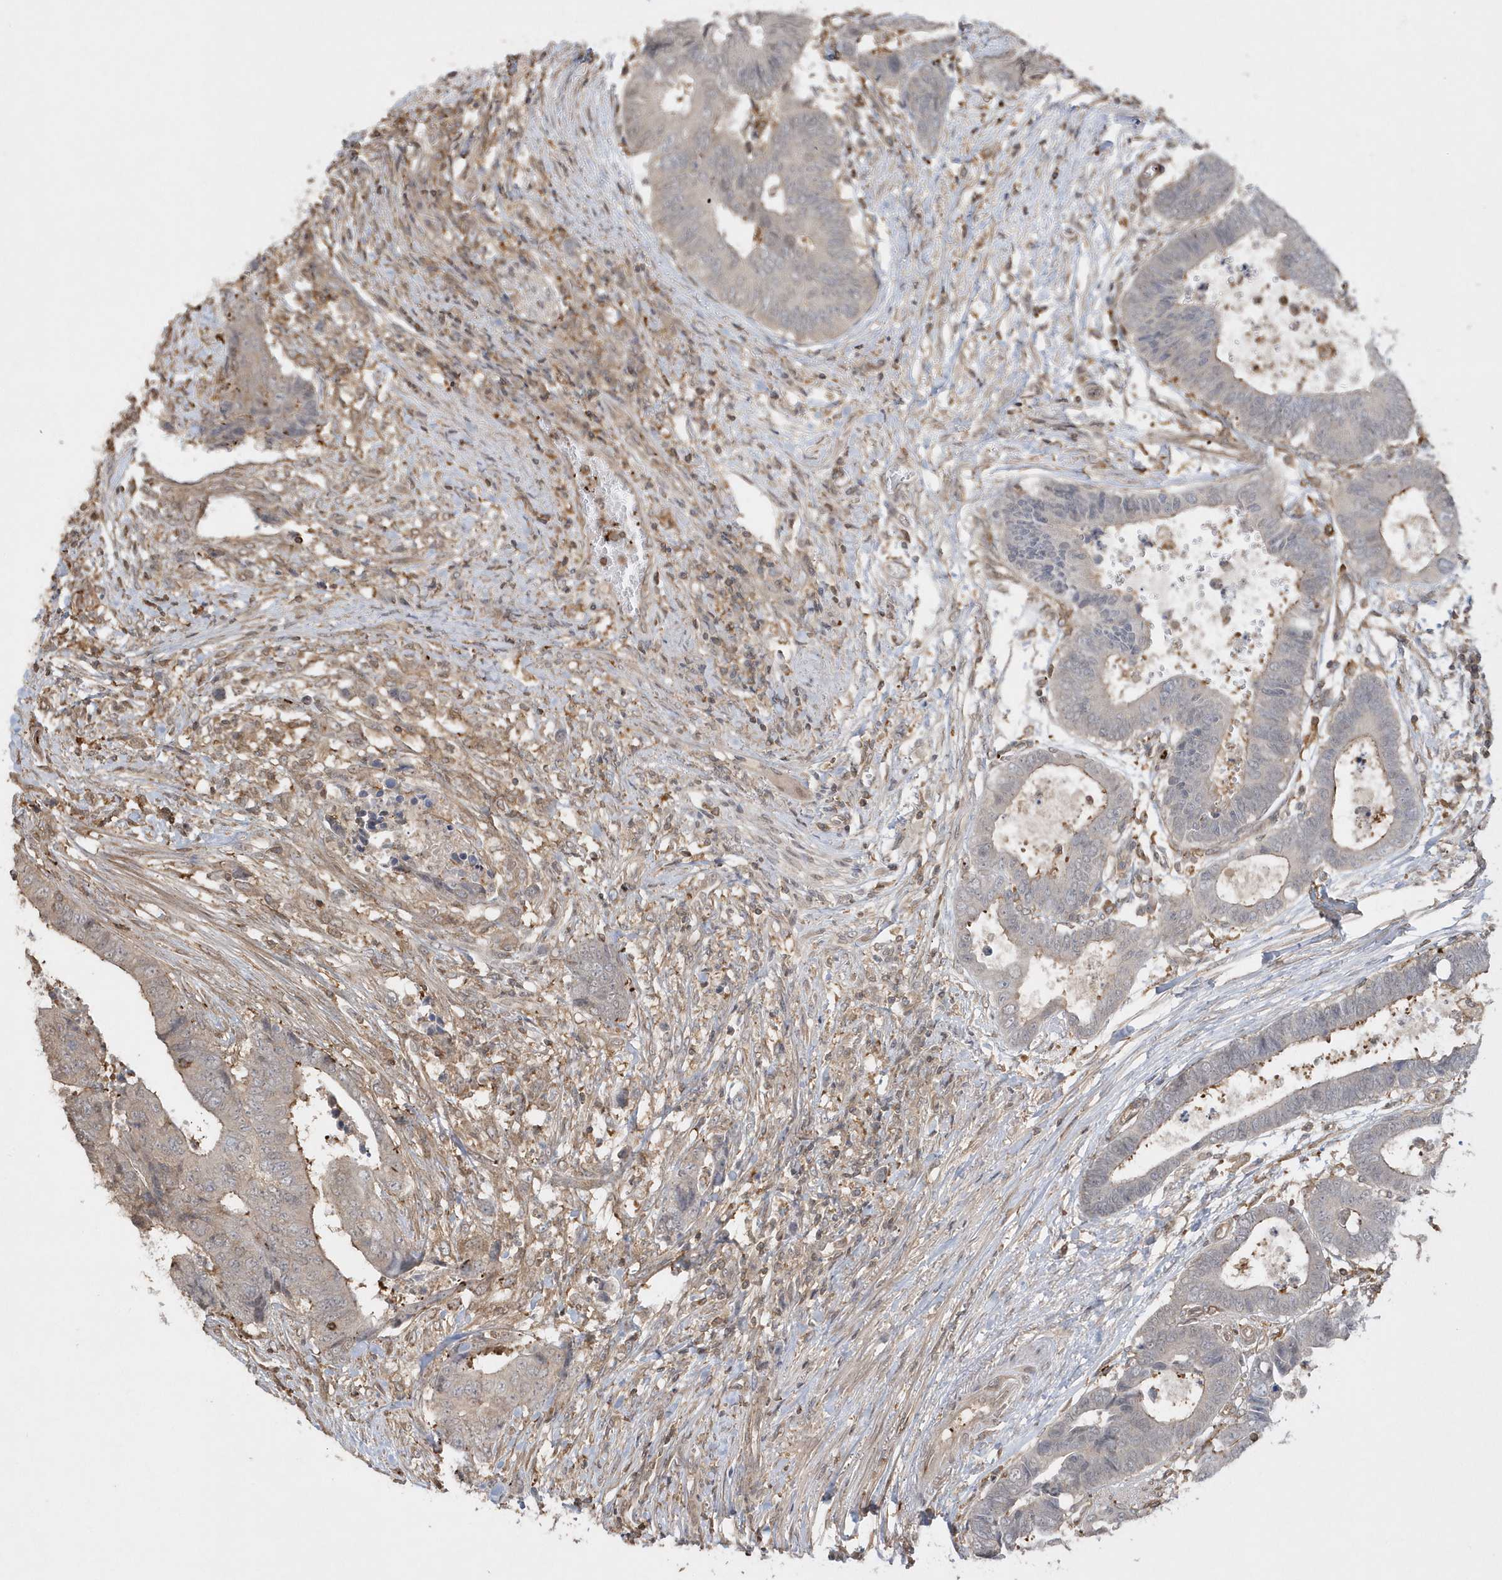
{"staining": {"intensity": "negative", "quantity": "none", "location": "none"}, "tissue": "colorectal cancer", "cell_type": "Tumor cells", "image_type": "cancer", "snomed": [{"axis": "morphology", "description": "Adenocarcinoma, NOS"}, {"axis": "topography", "description": "Rectum"}], "caption": "An immunohistochemistry photomicrograph of adenocarcinoma (colorectal) is shown. There is no staining in tumor cells of adenocarcinoma (colorectal).", "gene": "BSN", "patient": {"sex": "male", "age": 84}}